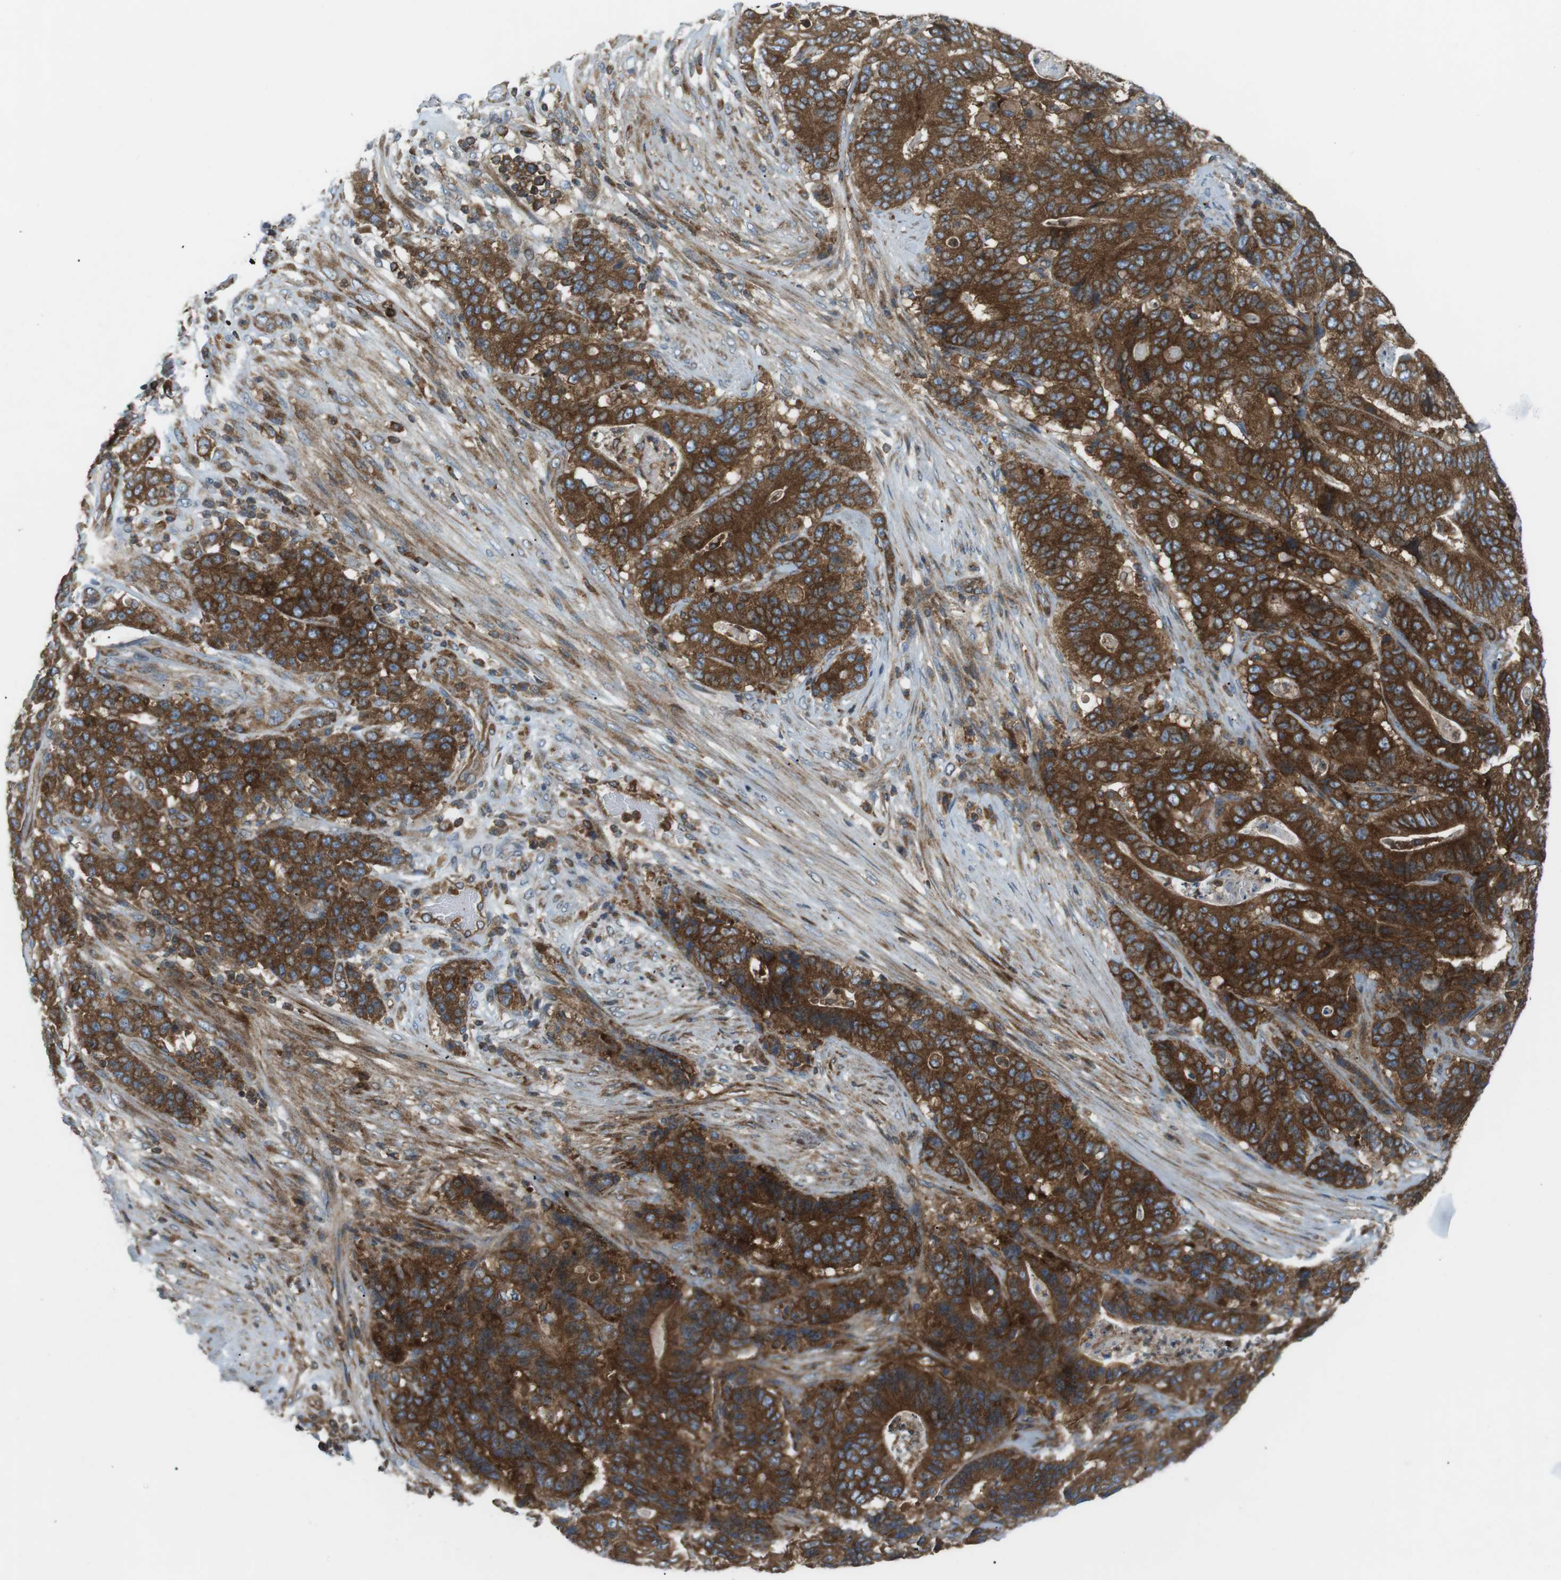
{"staining": {"intensity": "strong", "quantity": ">75%", "location": "cytoplasmic/membranous"}, "tissue": "stomach cancer", "cell_type": "Tumor cells", "image_type": "cancer", "snomed": [{"axis": "morphology", "description": "Adenocarcinoma, NOS"}, {"axis": "topography", "description": "Stomach"}], "caption": "Immunohistochemical staining of human adenocarcinoma (stomach) demonstrates strong cytoplasmic/membranous protein expression in approximately >75% of tumor cells.", "gene": "FLII", "patient": {"sex": "female", "age": 73}}